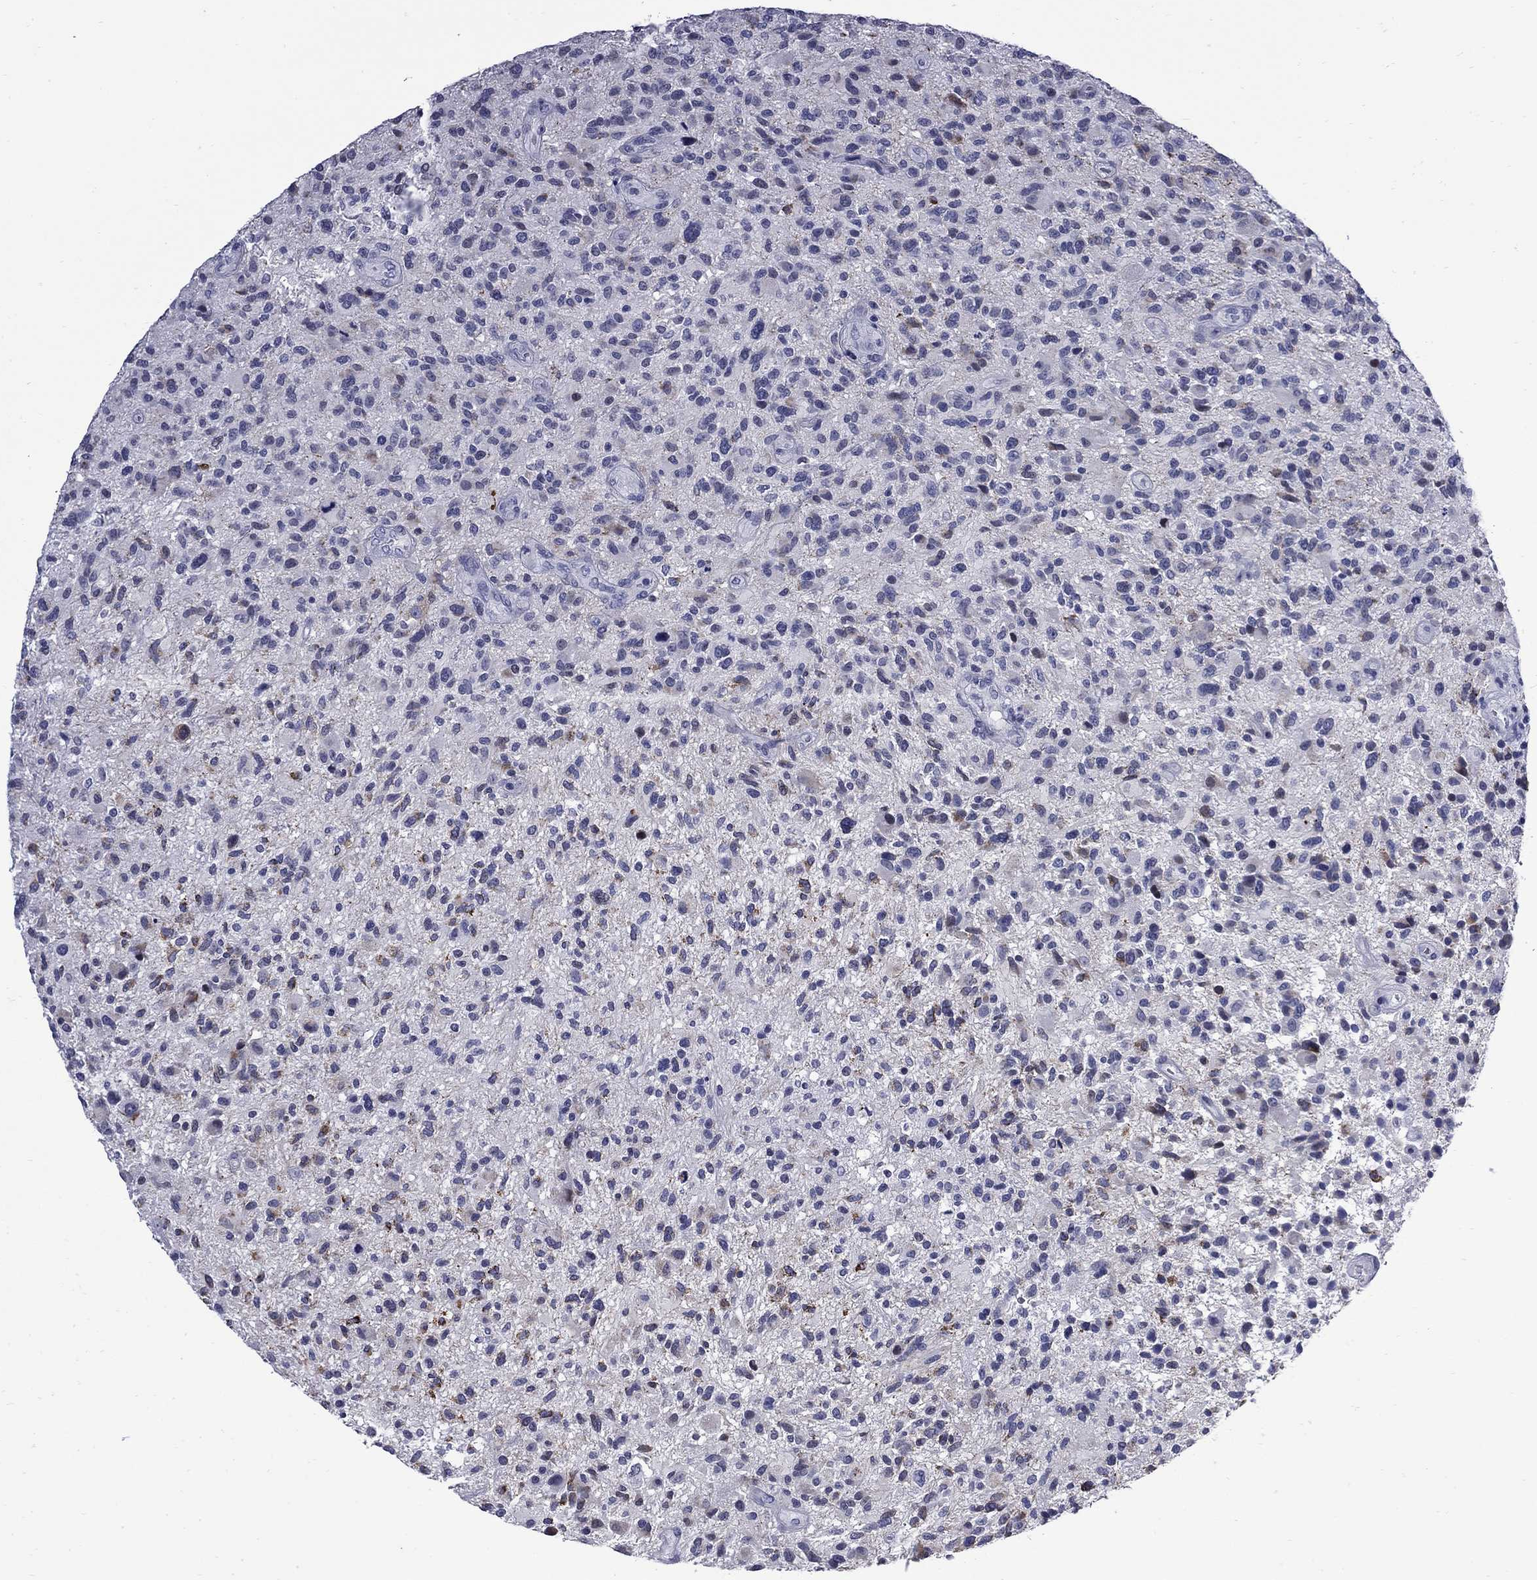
{"staining": {"intensity": "negative", "quantity": "none", "location": "none"}, "tissue": "glioma", "cell_type": "Tumor cells", "image_type": "cancer", "snomed": [{"axis": "morphology", "description": "Glioma, malignant, High grade"}, {"axis": "topography", "description": "Brain"}], "caption": "Tumor cells are negative for protein expression in human glioma.", "gene": "MGARP", "patient": {"sex": "male", "age": 47}}